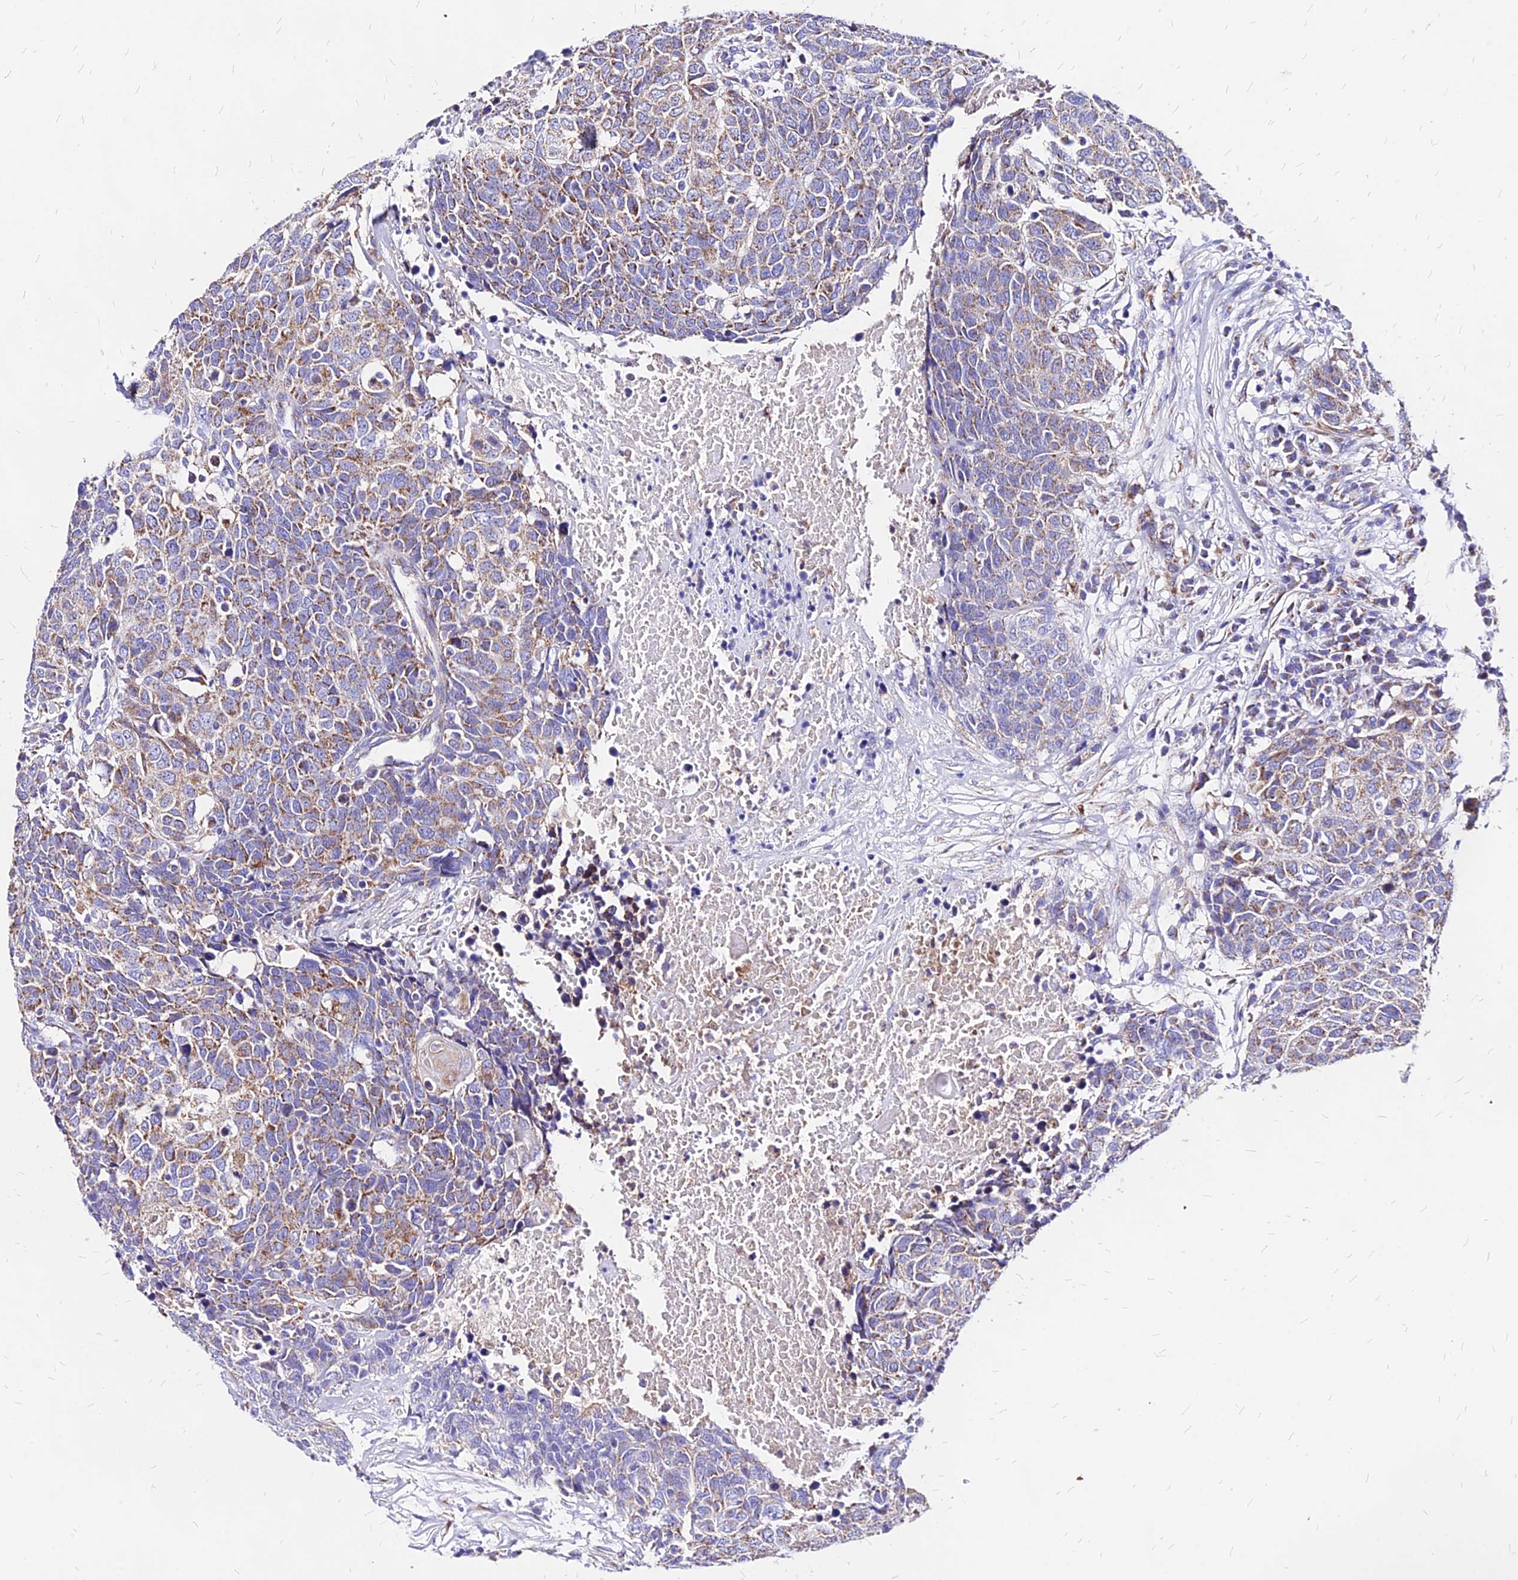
{"staining": {"intensity": "weak", "quantity": ">75%", "location": "cytoplasmic/membranous"}, "tissue": "head and neck cancer", "cell_type": "Tumor cells", "image_type": "cancer", "snomed": [{"axis": "morphology", "description": "Squamous cell carcinoma, NOS"}, {"axis": "topography", "description": "Head-Neck"}], "caption": "Human head and neck squamous cell carcinoma stained for a protein (brown) shows weak cytoplasmic/membranous positive staining in approximately >75% of tumor cells.", "gene": "MRPL3", "patient": {"sex": "male", "age": 66}}